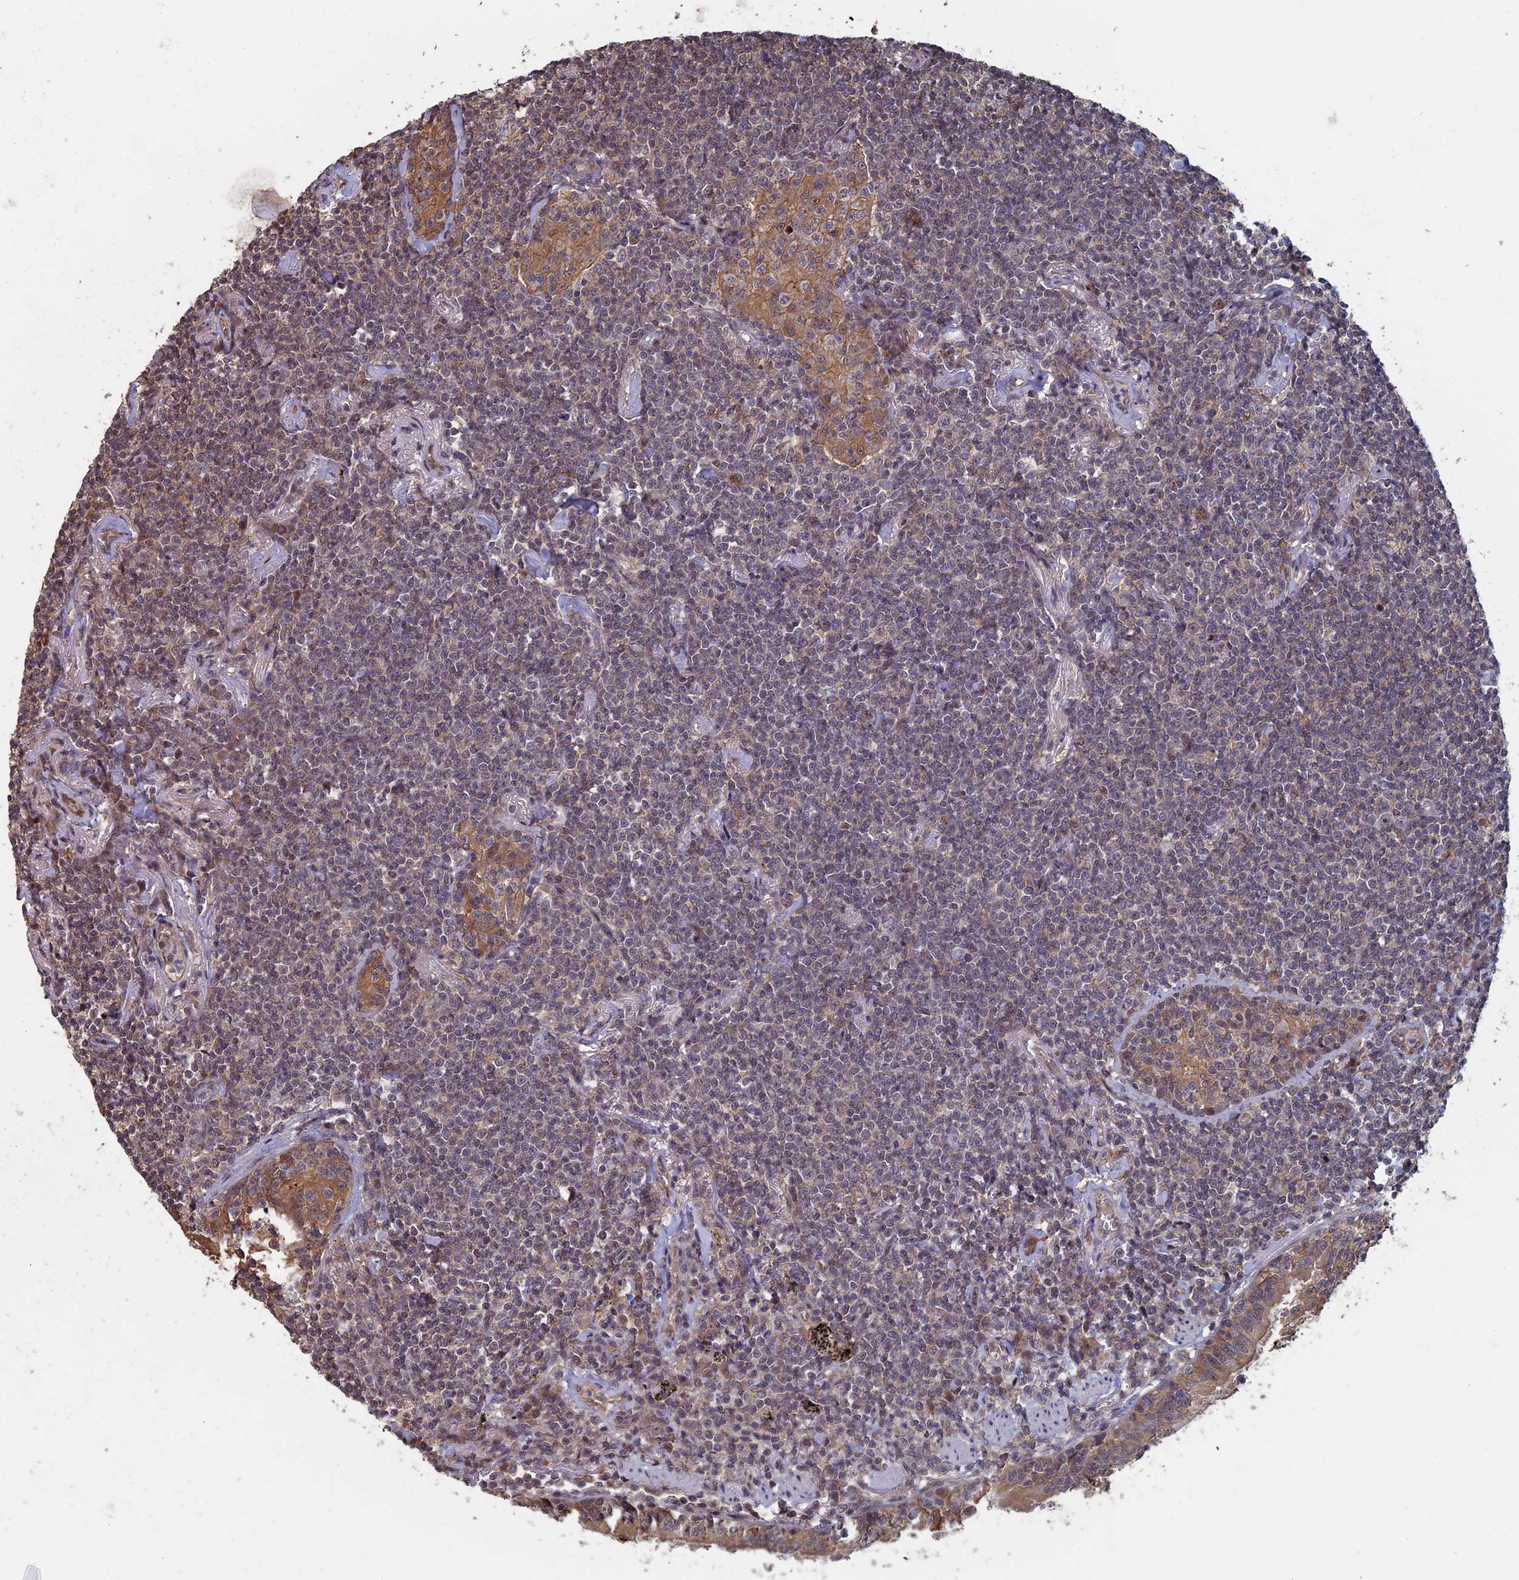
{"staining": {"intensity": "weak", "quantity": "25%-75%", "location": "cytoplasmic/membranous"}, "tissue": "lymphoma", "cell_type": "Tumor cells", "image_type": "cancer", "snomed": [{"axis": "morphology", "description": "Malignant lymphoma, non-Hodgkin's type, Low grade"}, {"axis": "topography", "description": "Lung"}], "caption": "Immunohistochemistry (IHC) (DAB (3,3'-diaminobenzidine)) staining of human low-grade malignant lymphoma, non-Hodgkin's type reveals weak cytoplasmic/membranous protein positivity in approximately 25%-75% of tumor cells. (brown staining indicates protein expression, while blue staining denotes nuclei).", "gene": "KIAA1328", "patient": {"sex": "female", "age": 71}}